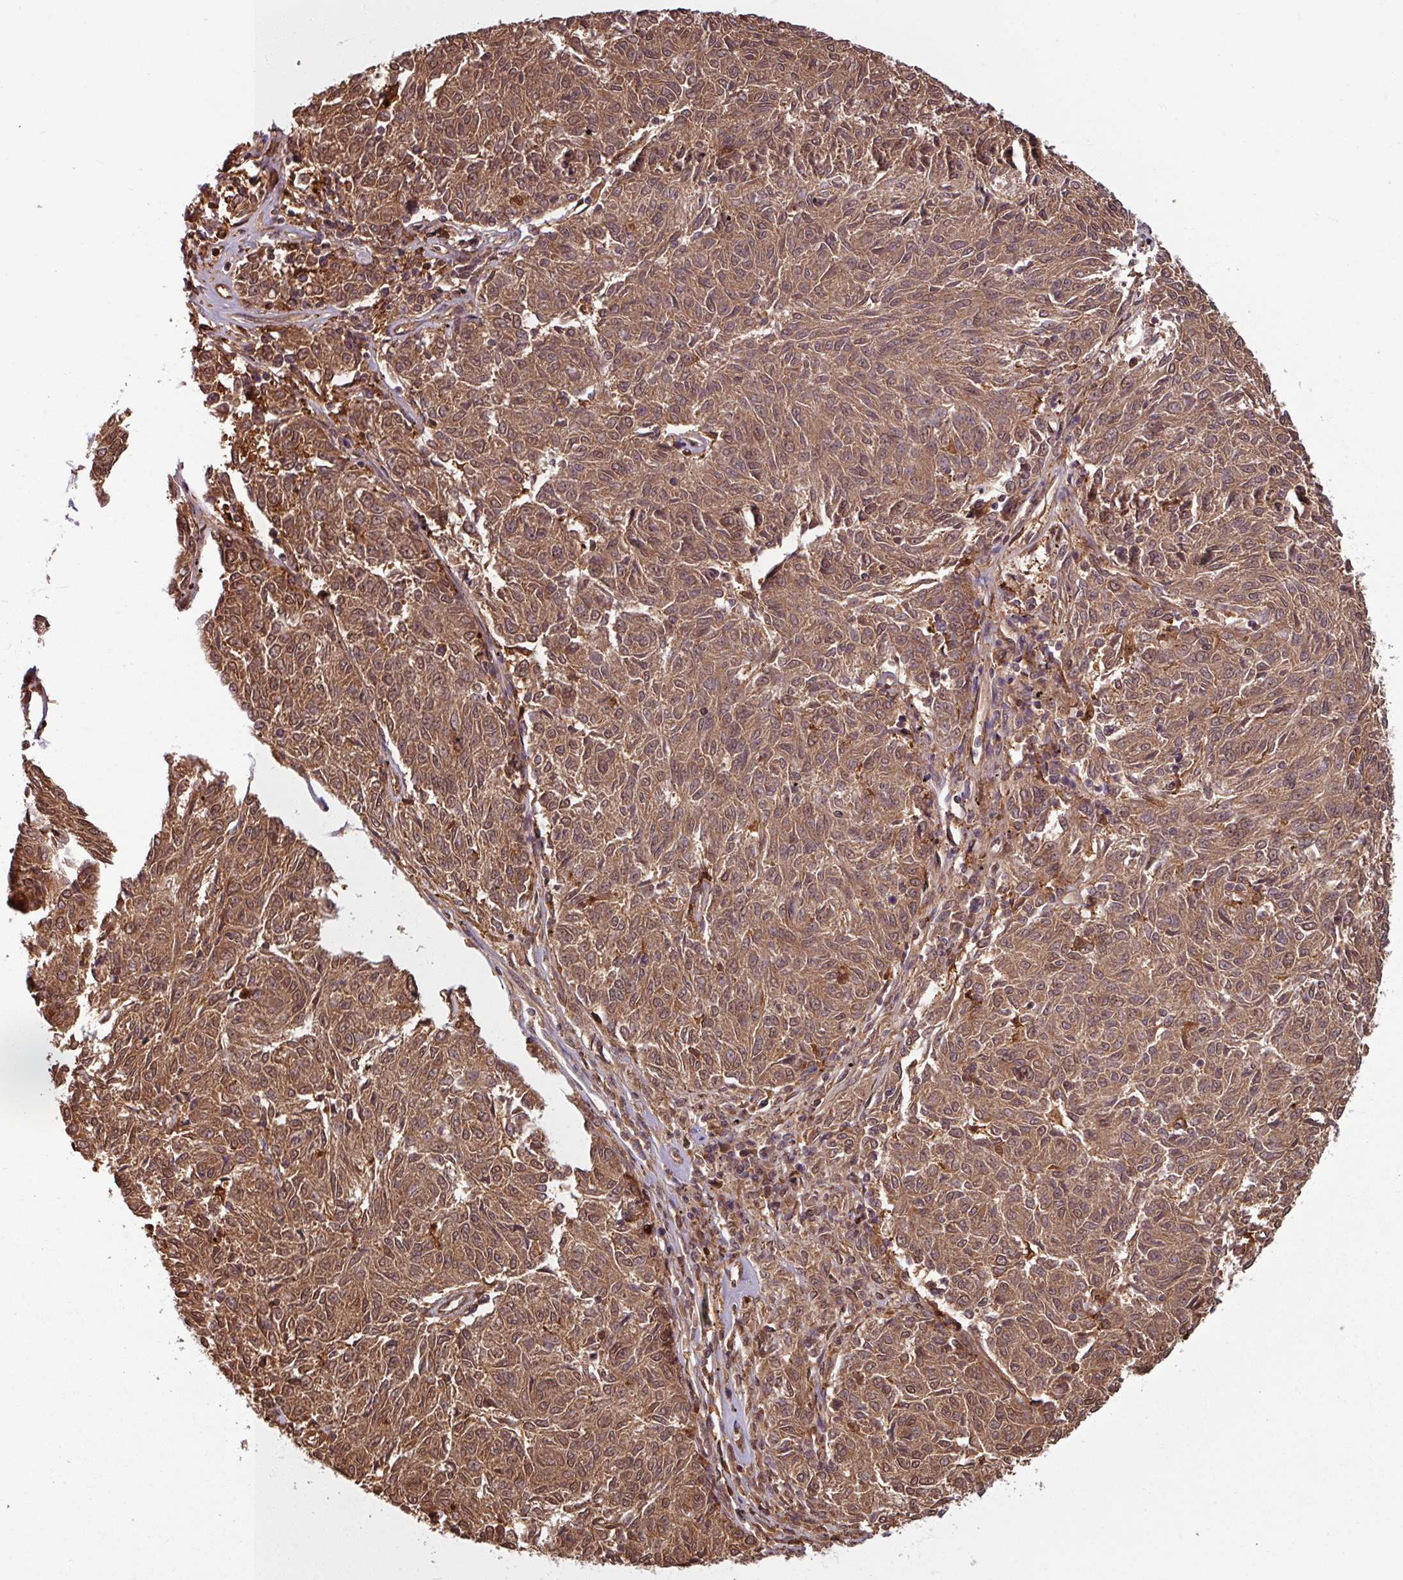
{"staining": {"intensity": "moderate", "quantity": ">75%", "location": "cytoplasmic/membranous,nuclear"}, "tissue": "melanoma", "cell_type": "Tumor cells", "image_type": "cancer", "snomed": [{"axis": "morphology", "description": "Malignant melanoma, NOS"}, {"axis": "topography", "description": "Skin"}], "caption": "Approximately >75% of tumor cells in human malignant melanoma show moderate cytoplasmic/membranous and nuclear protein expression as visualized by brown immunohistochemical staining.", "gene": "KCTD11", "patient": {"sex": "female", "age": 72}}